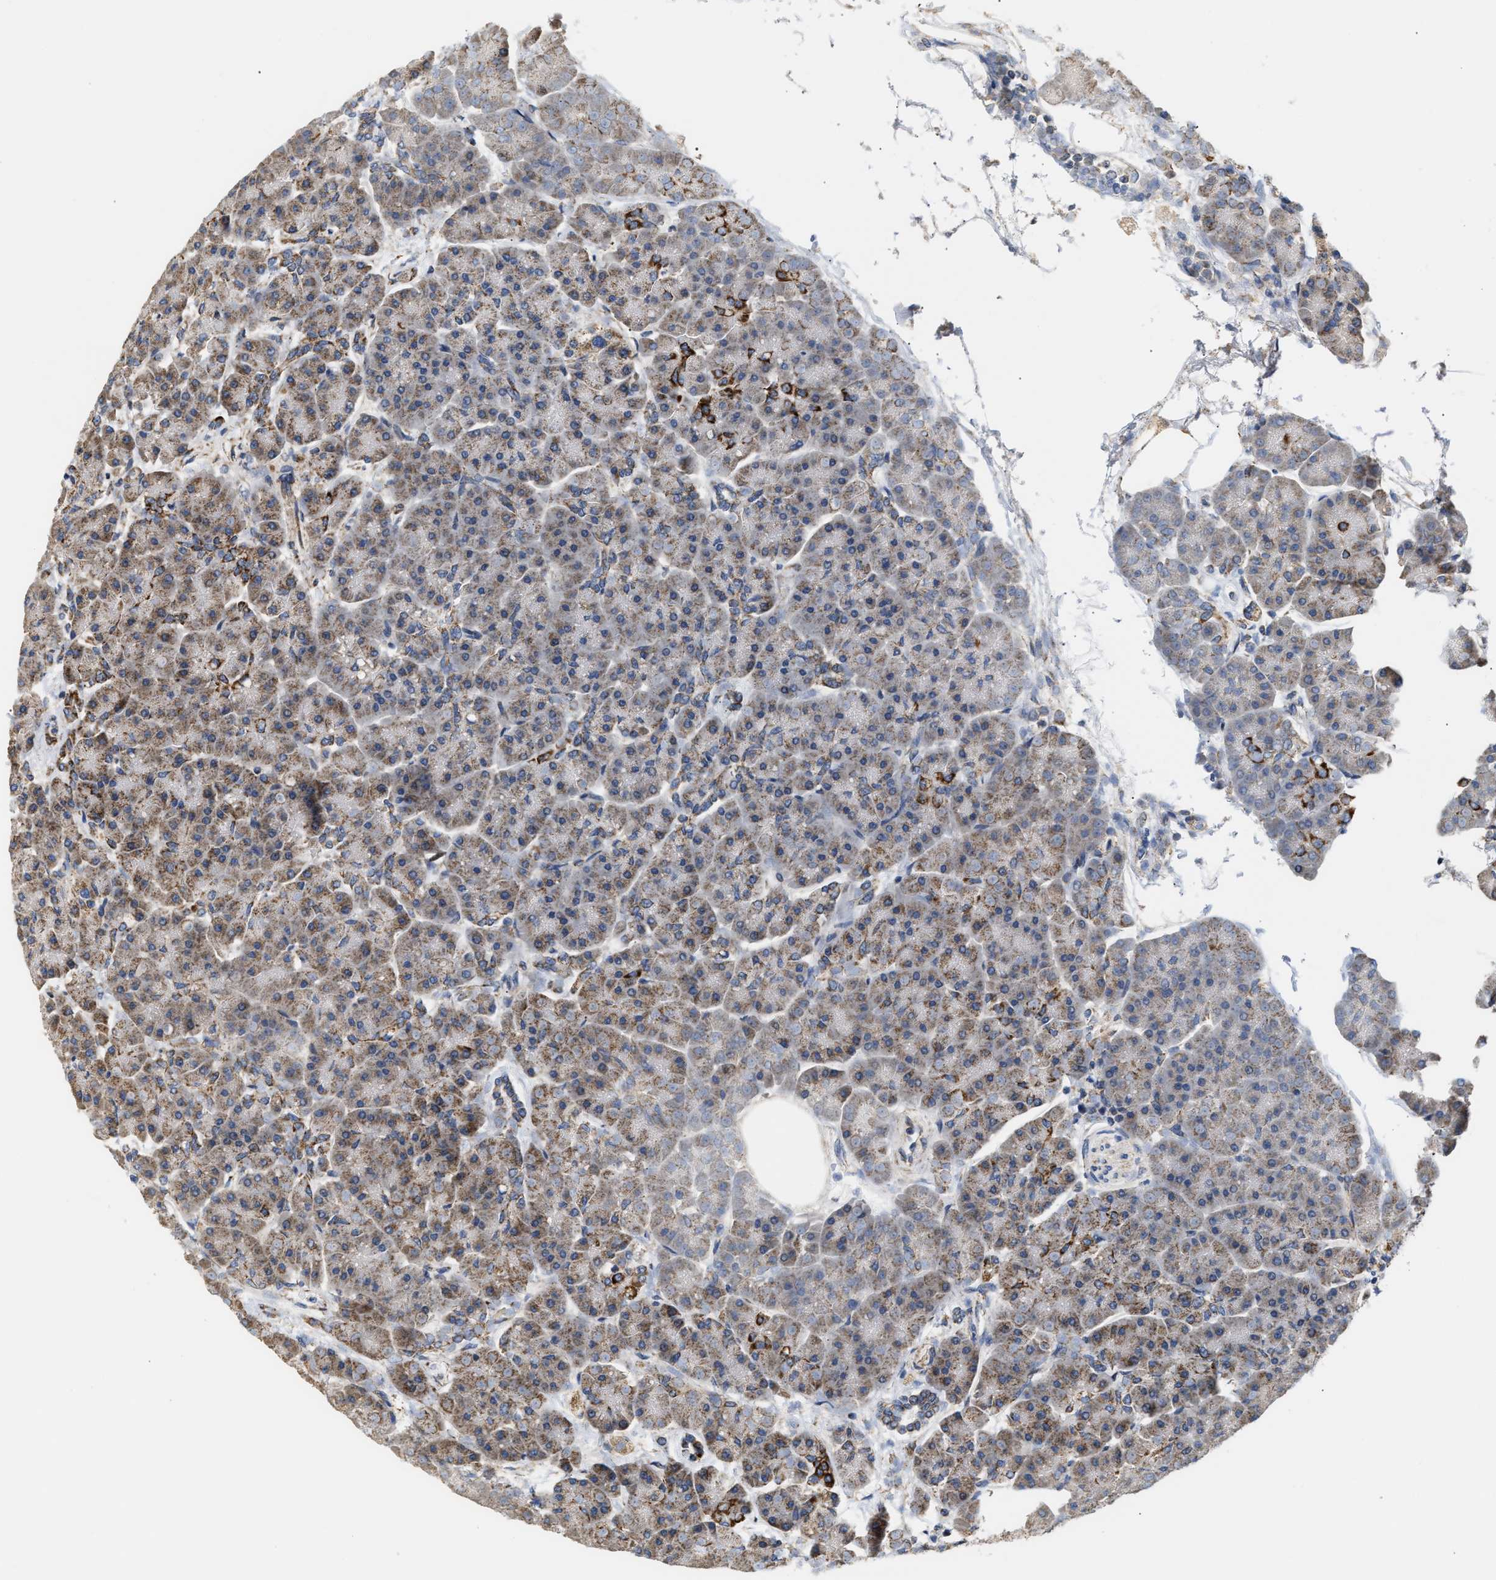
{"staining": {"intensity": "strong", "quantity": "<25%", "location": "cytoplasmic/membranous"}, "tissue": "pancreas", "cell_type": "Exocrine glandular cells", "image_type": "normal", "snomed": [{"axis": "morphology", "description": "Normal tissue, NOS"}, {"axis": "topography", "description": "Pancreas"}], "caption": "High-magnification brightfield microscopy of unremarkable pancreas stained with DAB (brown) and counterstained with hematoxylin (blue). exocrine glandular cells exhibit strong cytoplasmic/membranous staining is present in approximately<25% of cells. Nuclei are stained in blue.", "gene": "TMEM168", "patient": {"sex": "female", "age": 70}}